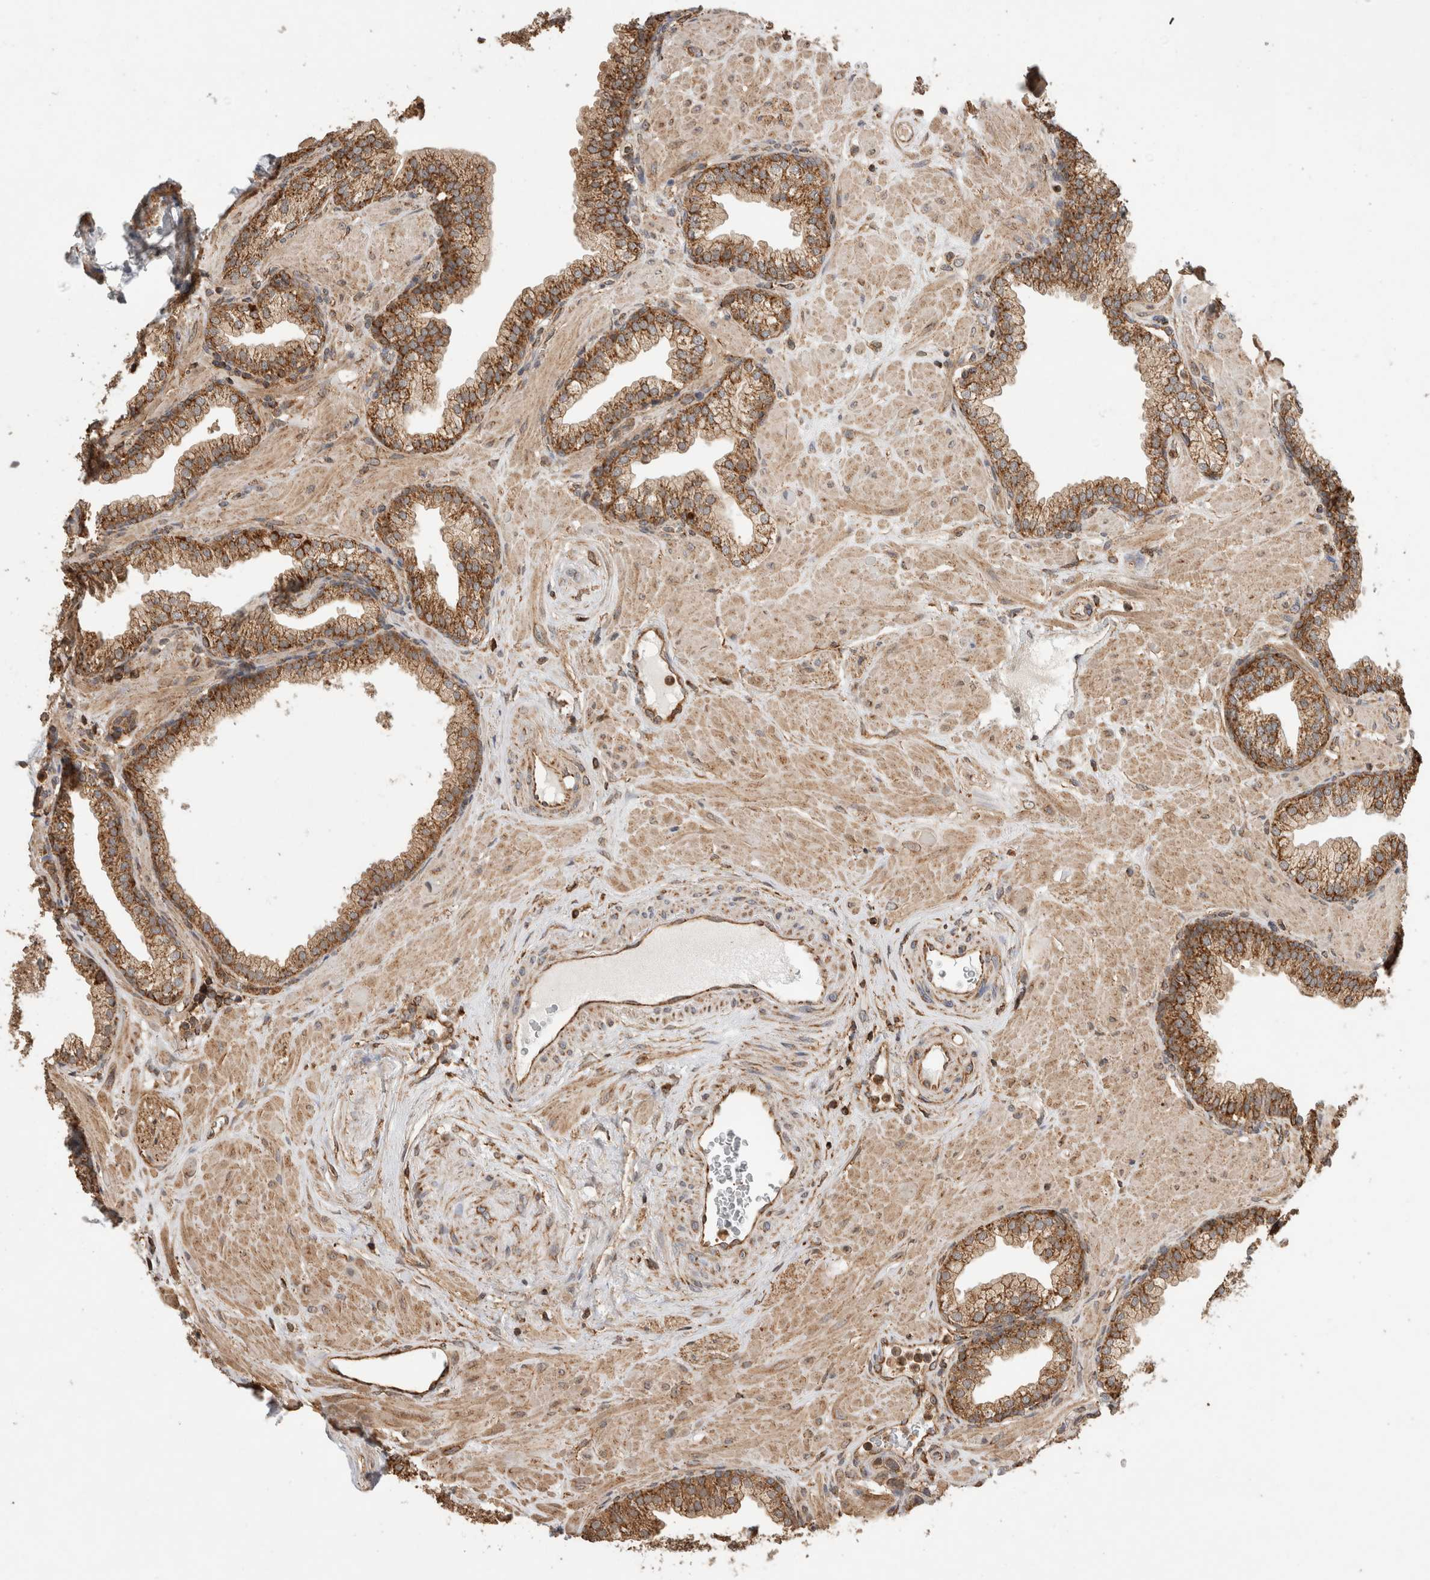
{"staining": {"intensity": "strong", "quantity": ">75%", "location": "cytoplasmic/membranous"}, "tissue": "prostate", "cell_type": "Glandular cells", "image_type": "normal", "snomed": [{"axis": "morphology", "description": "Normal tissue, NOS"}, {"axis": "morphology", "description": "Urothelial carcinoma, Low grade"}, {"axis": "topography", "description": "Urinary bladder"}, {"axis": "topography", "description": "Prostate"}], "caption": "The micrograph reveals staining of normal prostate, revealing strong cytoplasmic/membranous protein expression (brown color) within glandular cells.", "gene": "IMMP2L", "patient": {"sex": "male", "age": 60}}